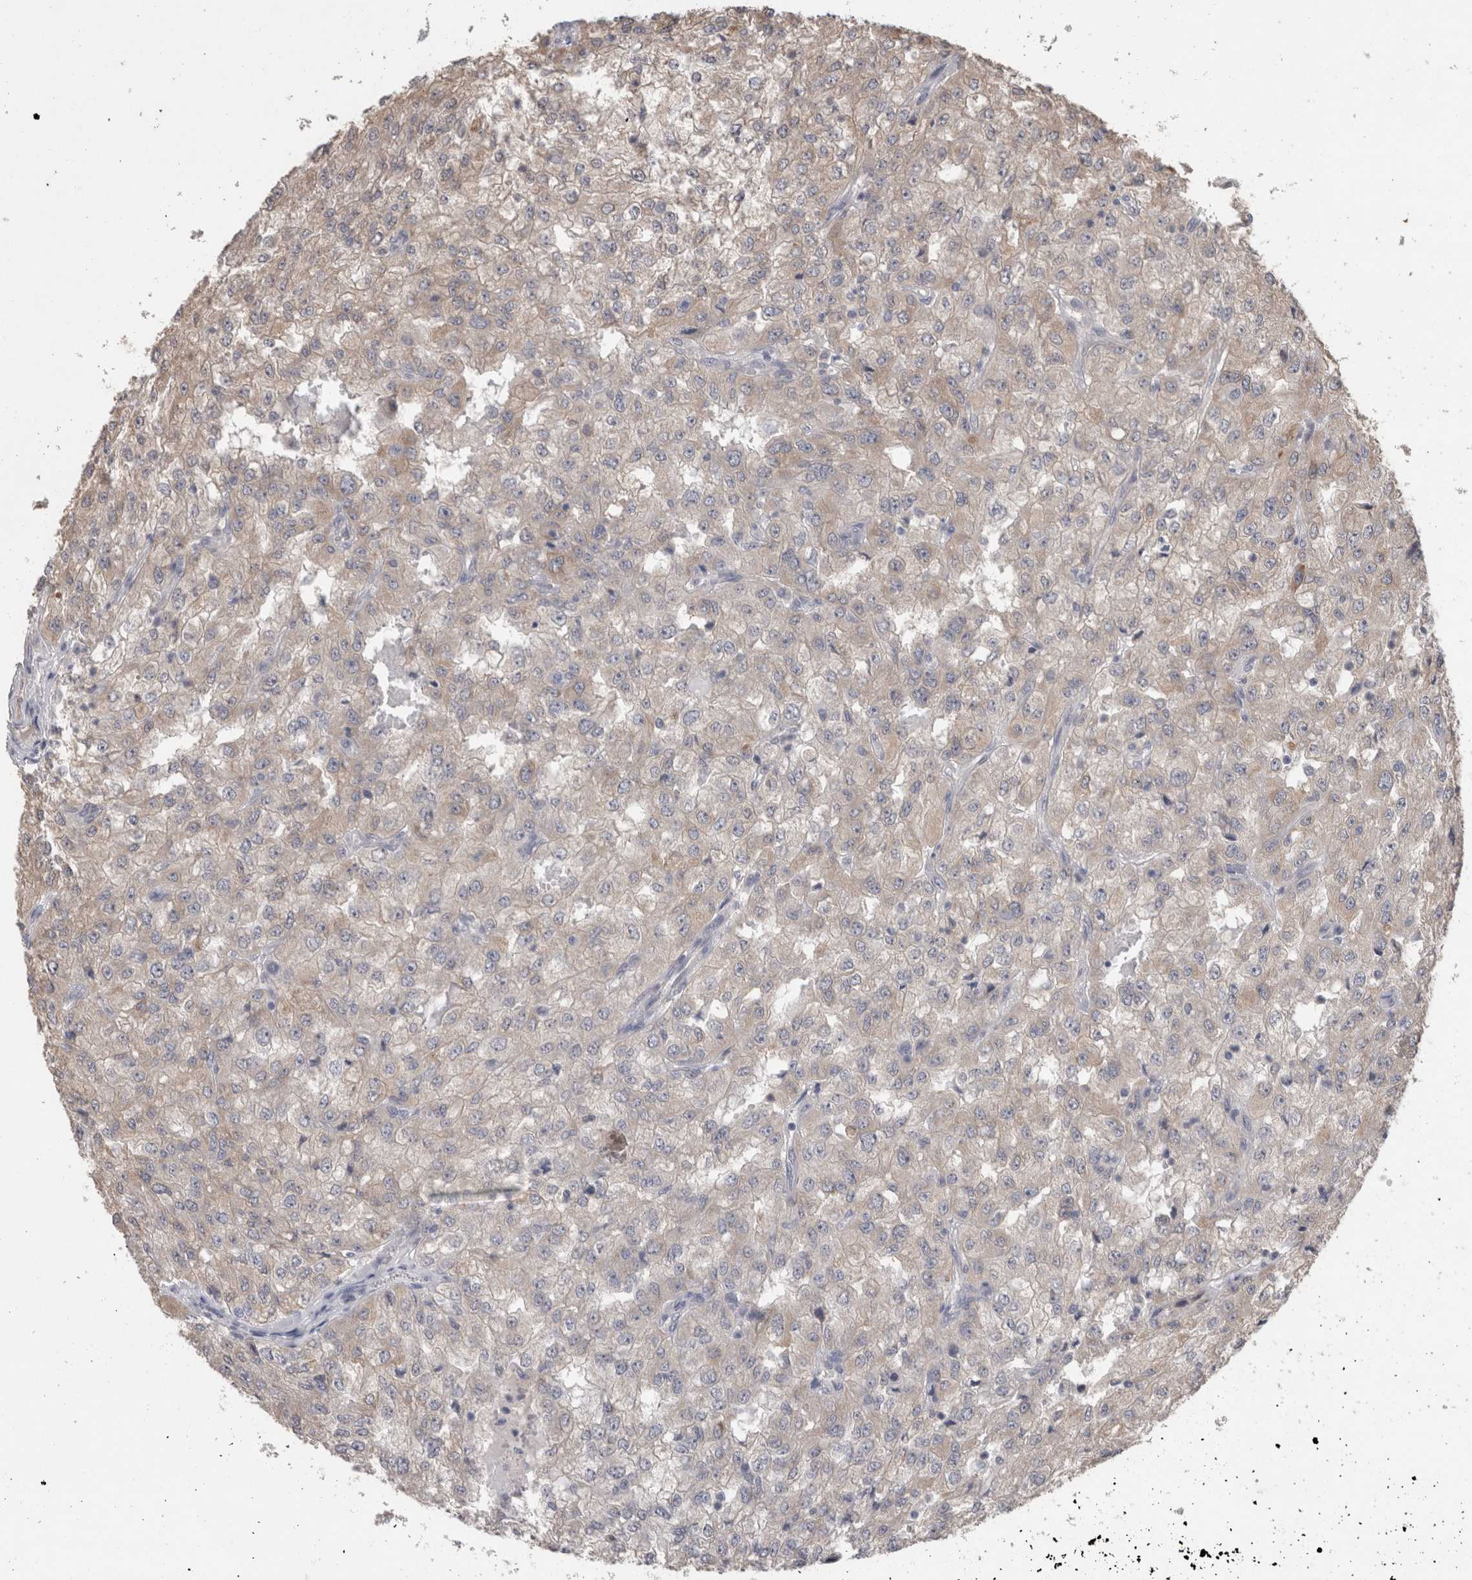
{"staining": {"intensity": "weak", "quantity": "<25%", "location": "cytoplasmic/membranous"}, "tissue": "renal cancer", "cell_type": "Tumor cells", "image_type": "cancer", "snomed": [{"axis": "morphology", "description": "Adenocarcinoma, NOS"}, {"axis": "topography", "description": "Kidney"}], "caption": "Immunohistochemistry (IHC) image of neoplastic tissue: adenocarcinoma (renal) stained with DAB (3,3'-diaminobenzidine) demonstrates no significant protein expression in tumor cells.", "gene": "FHOD3", "patient": {"sex": "female", "age": 54}}